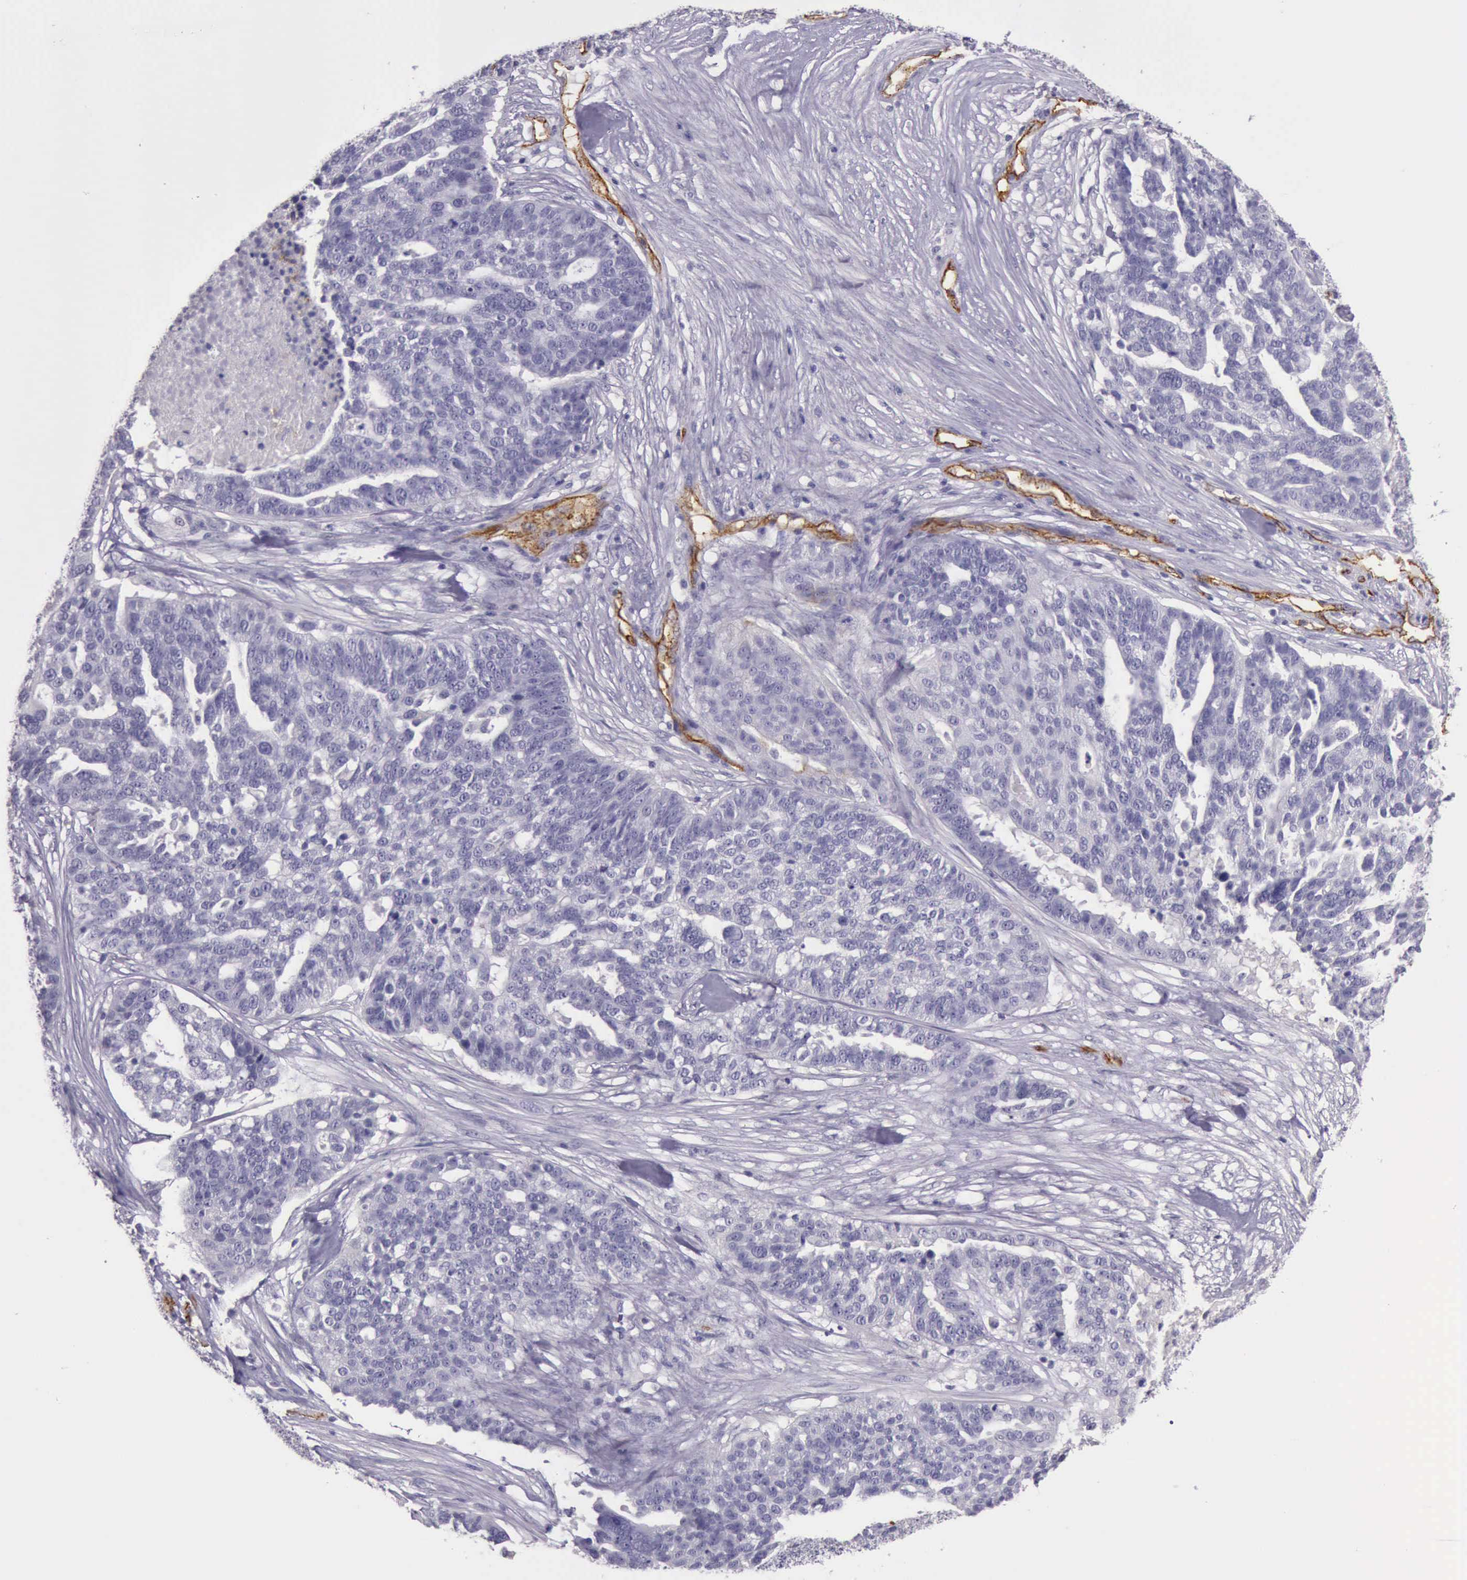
{"staining": {"intensity": "negative", "quantity": "none", "location": "none"}, "tissue": "ovarian cancer", "cell_type": "Tumor cells", "image_type": "cancer", "snomed": [{"axis": "morphology", "description": "Cystadenocarcinoma, serous, NOS"}, {"axis": "topography", "description": "Ovary"}], "caption": "Serous cystadenocarcinoma (ovarian) stained for a protein using immunohistochemistry (IHC) shows no staining tumor cells.", "gene": "TCEANC", "patient": {"sex": "female", "age": 59}}